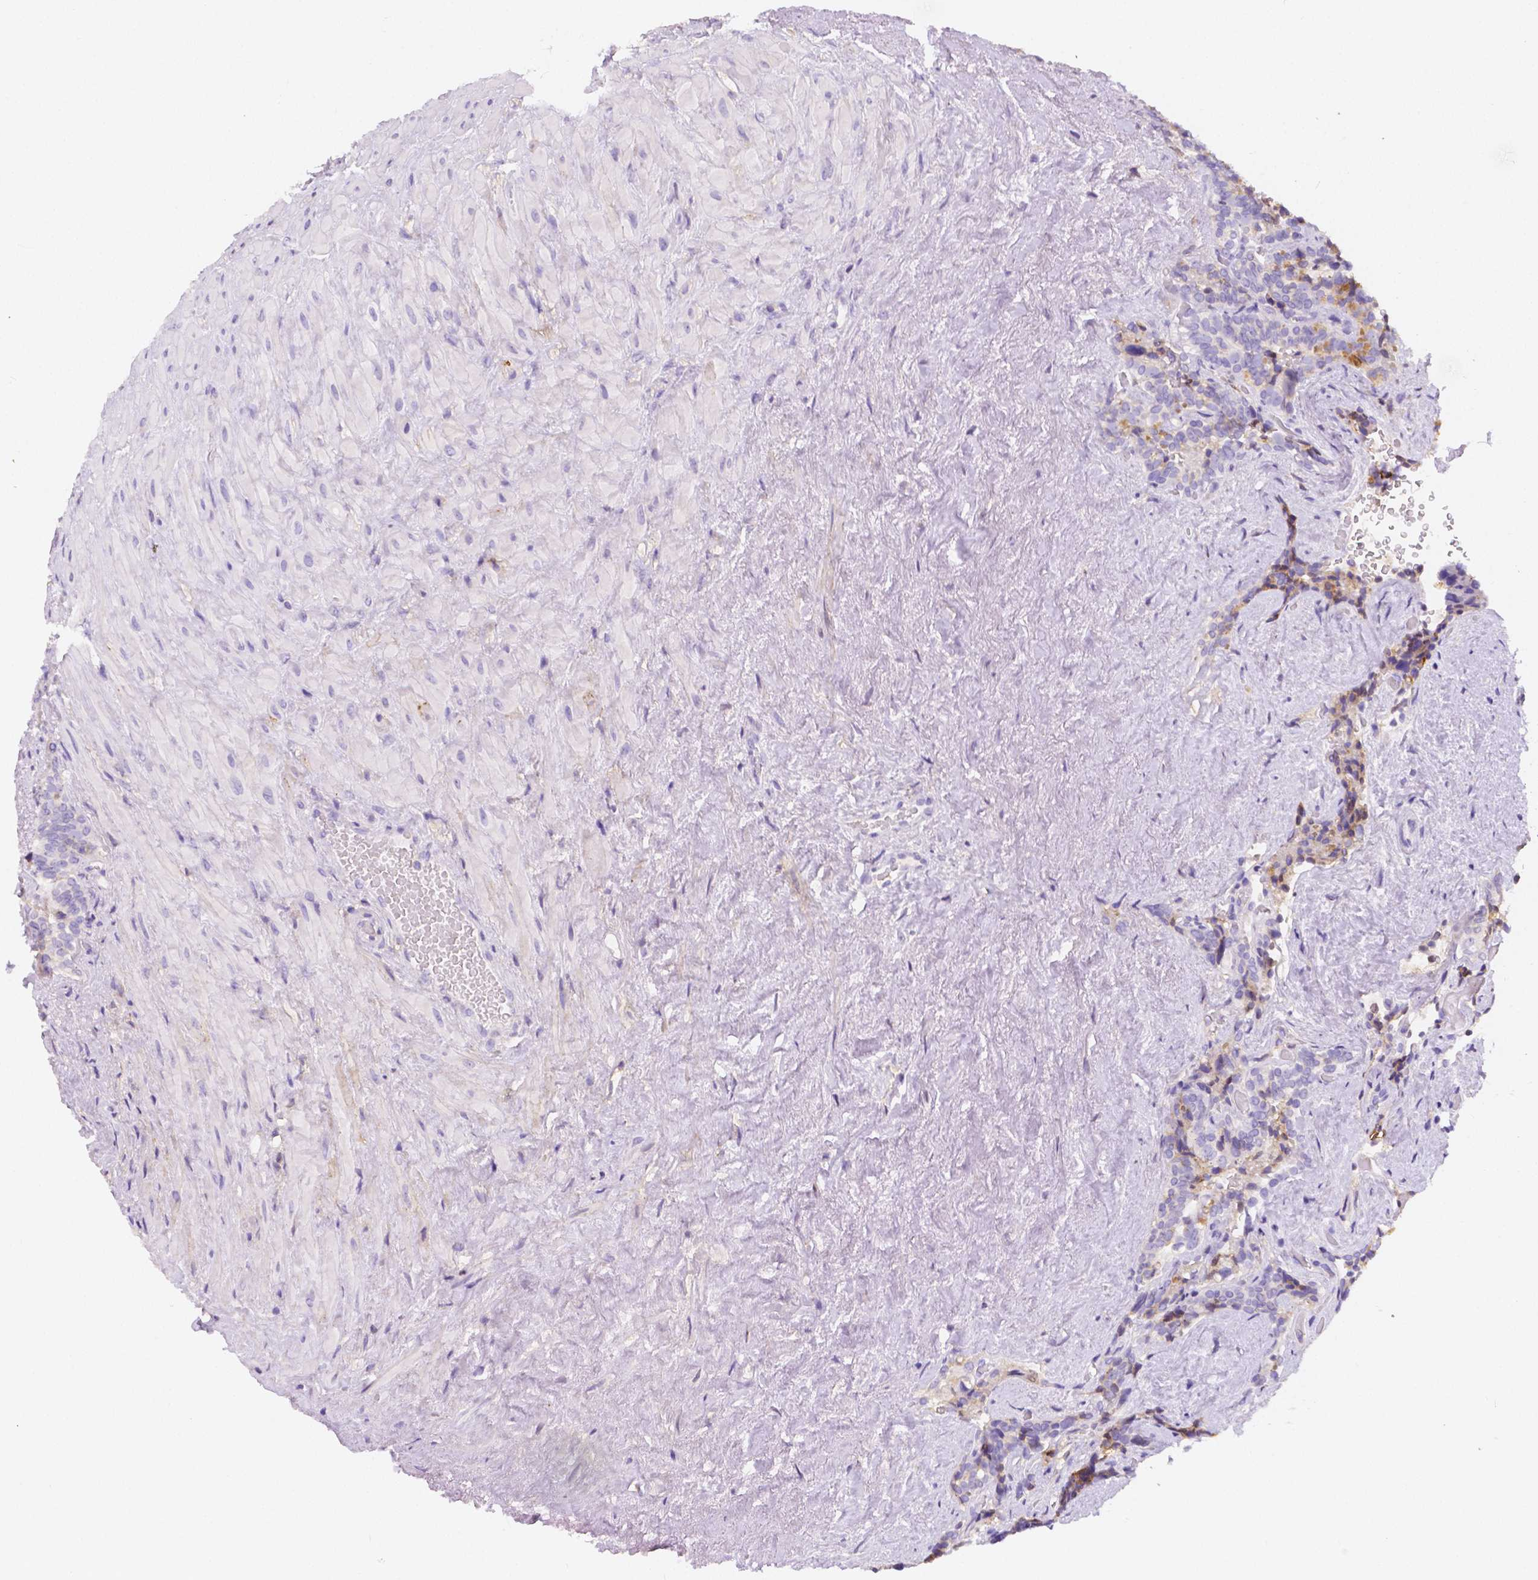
{"staining": {"intensity": "moderate", "quantity": "<25%", "location": "cytoplasmic/membranous"}, "tissue": "seminal vesicle", "cell_type": "Glandular cells", "image_type": "normal", "snomed": [{"axis": "morphology", "description": "Normal tissue, NOS"}, {"axis": "topography", "description": "Seminal veicle"}], "caption": "Moderate cytoplasmic/membranous expression for a protein is seen in approximately <25% of glandular cells of benign seminal vesicle using IHC.", "gene": "GABRD", "patient": {"sex": "male", "age": 69}}